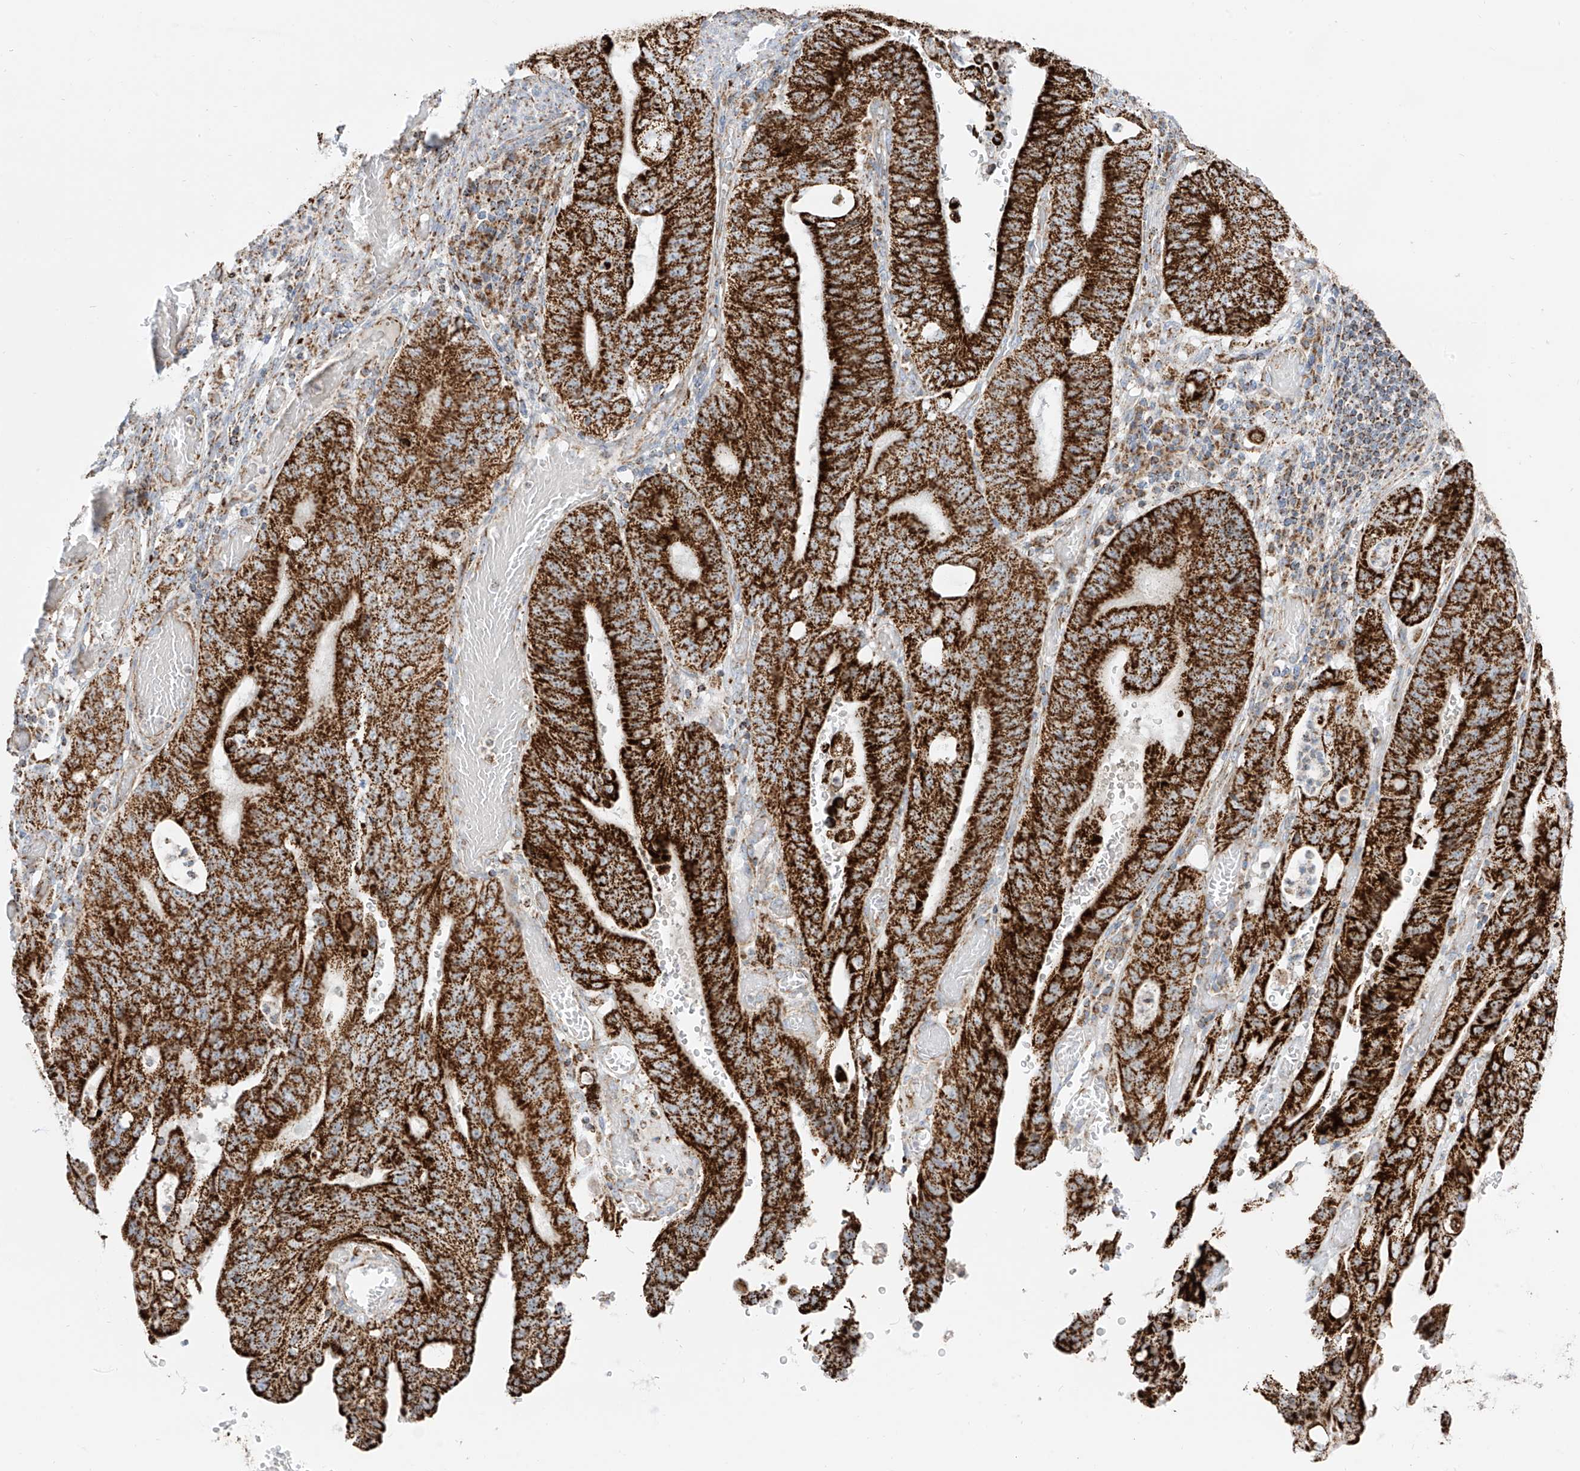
{"staining": {"intensity": "strong", "quantity": ">75%", "location": "cytoplasmic/membranous"}, "tissue": "stomach cancer", "cell_type": "Tumor cells", "image_type": "cancer", "snomed": [{"axis": "morphology", "description": "Adenocarcinoma, NOS"}, {"axis": "topography", "description": "Stomach"}], "caption": "This micrograph displays stomach cancer stained with immunohistochemistry to label a protein in brown. The cytoplasmic/membranous of tumor cells show strong positivity for the protein. Nuclei are counter-stained blue.", "gene": "ETHE1", "patient": {"sex": "female", "age": 73}}